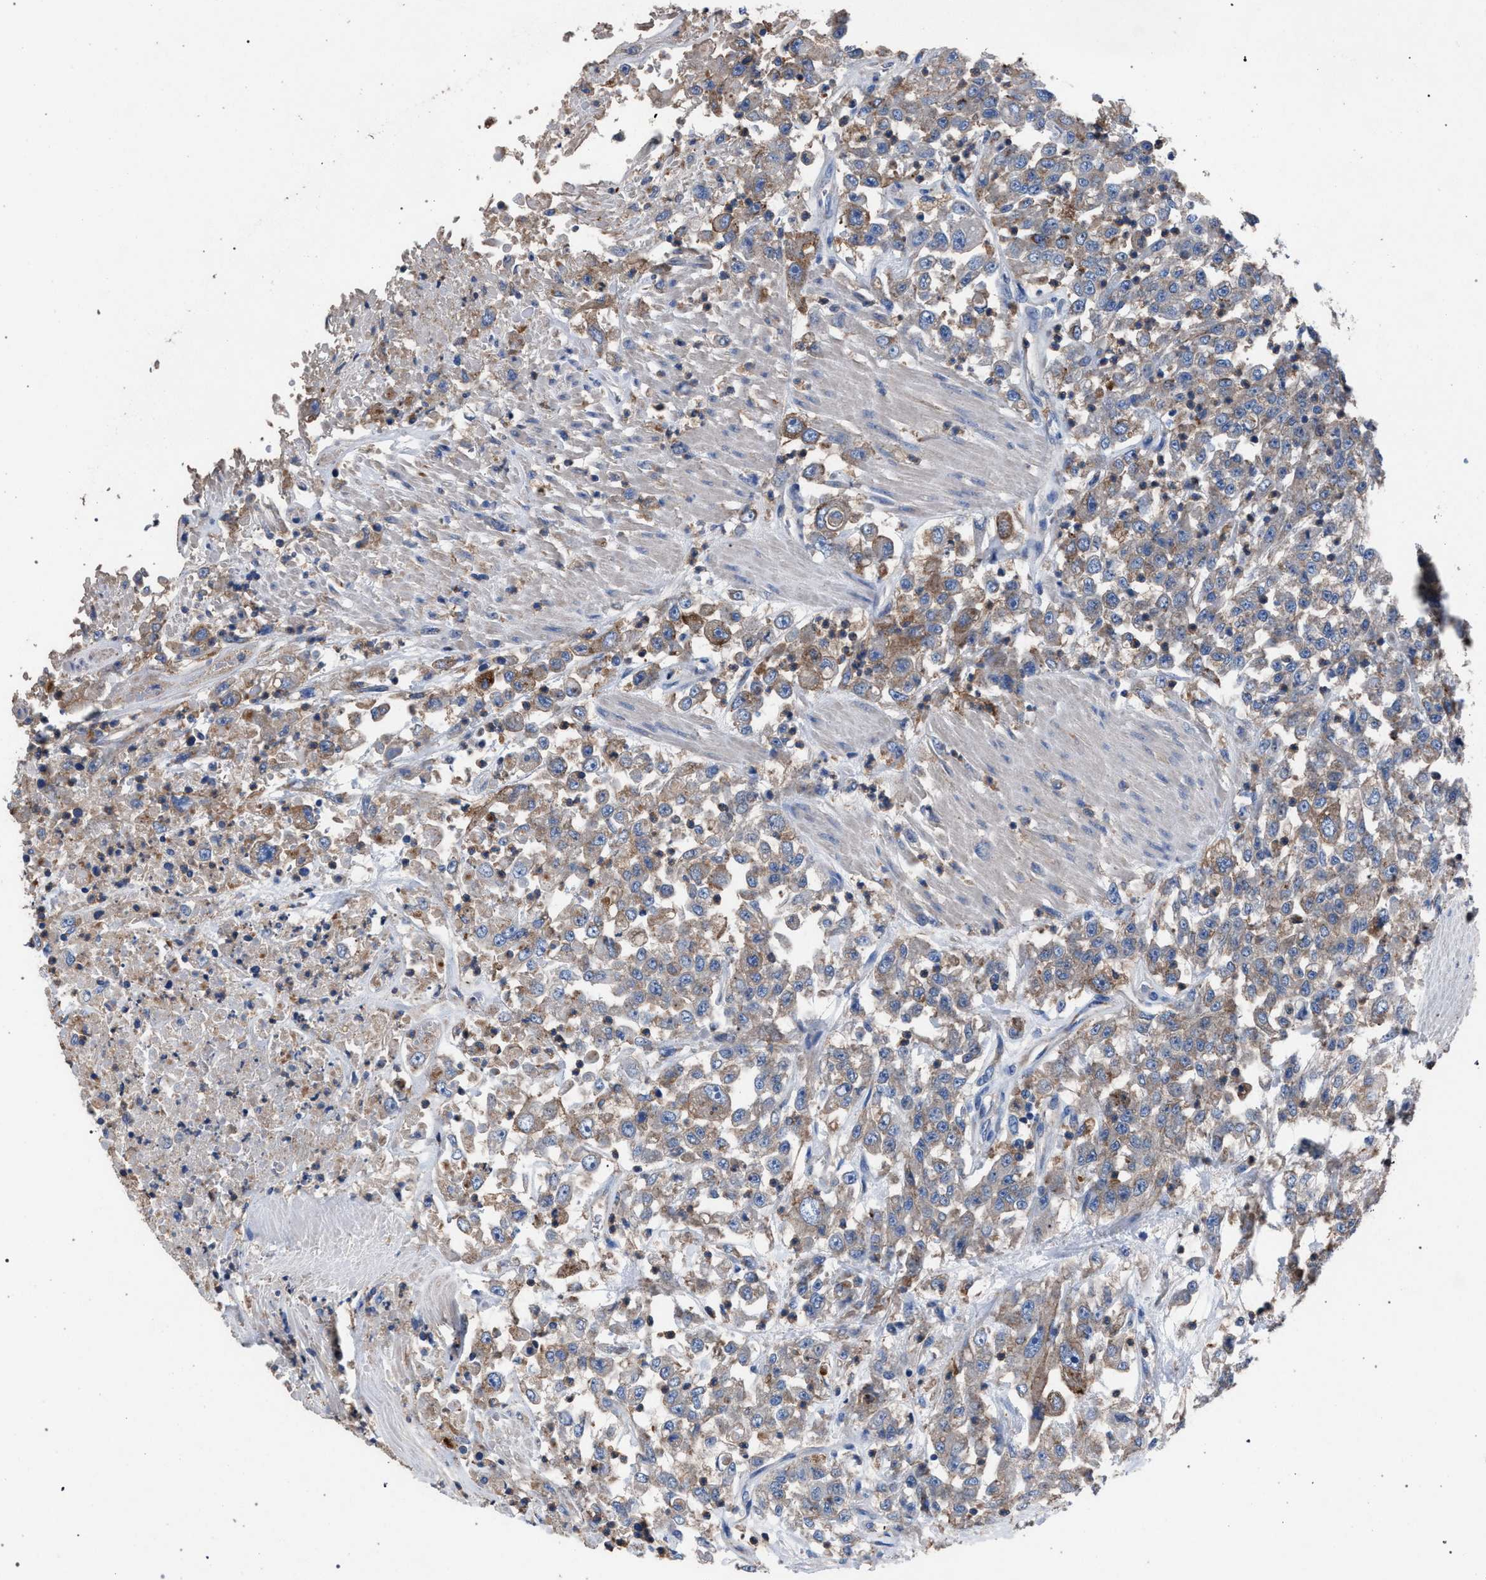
{"staining": {"intensity": "weak", "quantity": ">75%", "location": "cytoplasmic/membranous"}, "tissue": "urothelial cancer", "cell_type": "Tumor cells", "image_type": "cancer", "snomed": [{"axis": "morphology", "description": "Urothelial carcinoma, High grade"}, {"axis": "topography", "description": "Urinary bladder"}], "caption": "Urothelial cancer stained with a brown dye displays weak cytoplasmic/membranous positive positivity in approximately >75% of tumor cells.", "gene": "ATP6V0A1", "patient": {"sex": "male", "age": 46}}